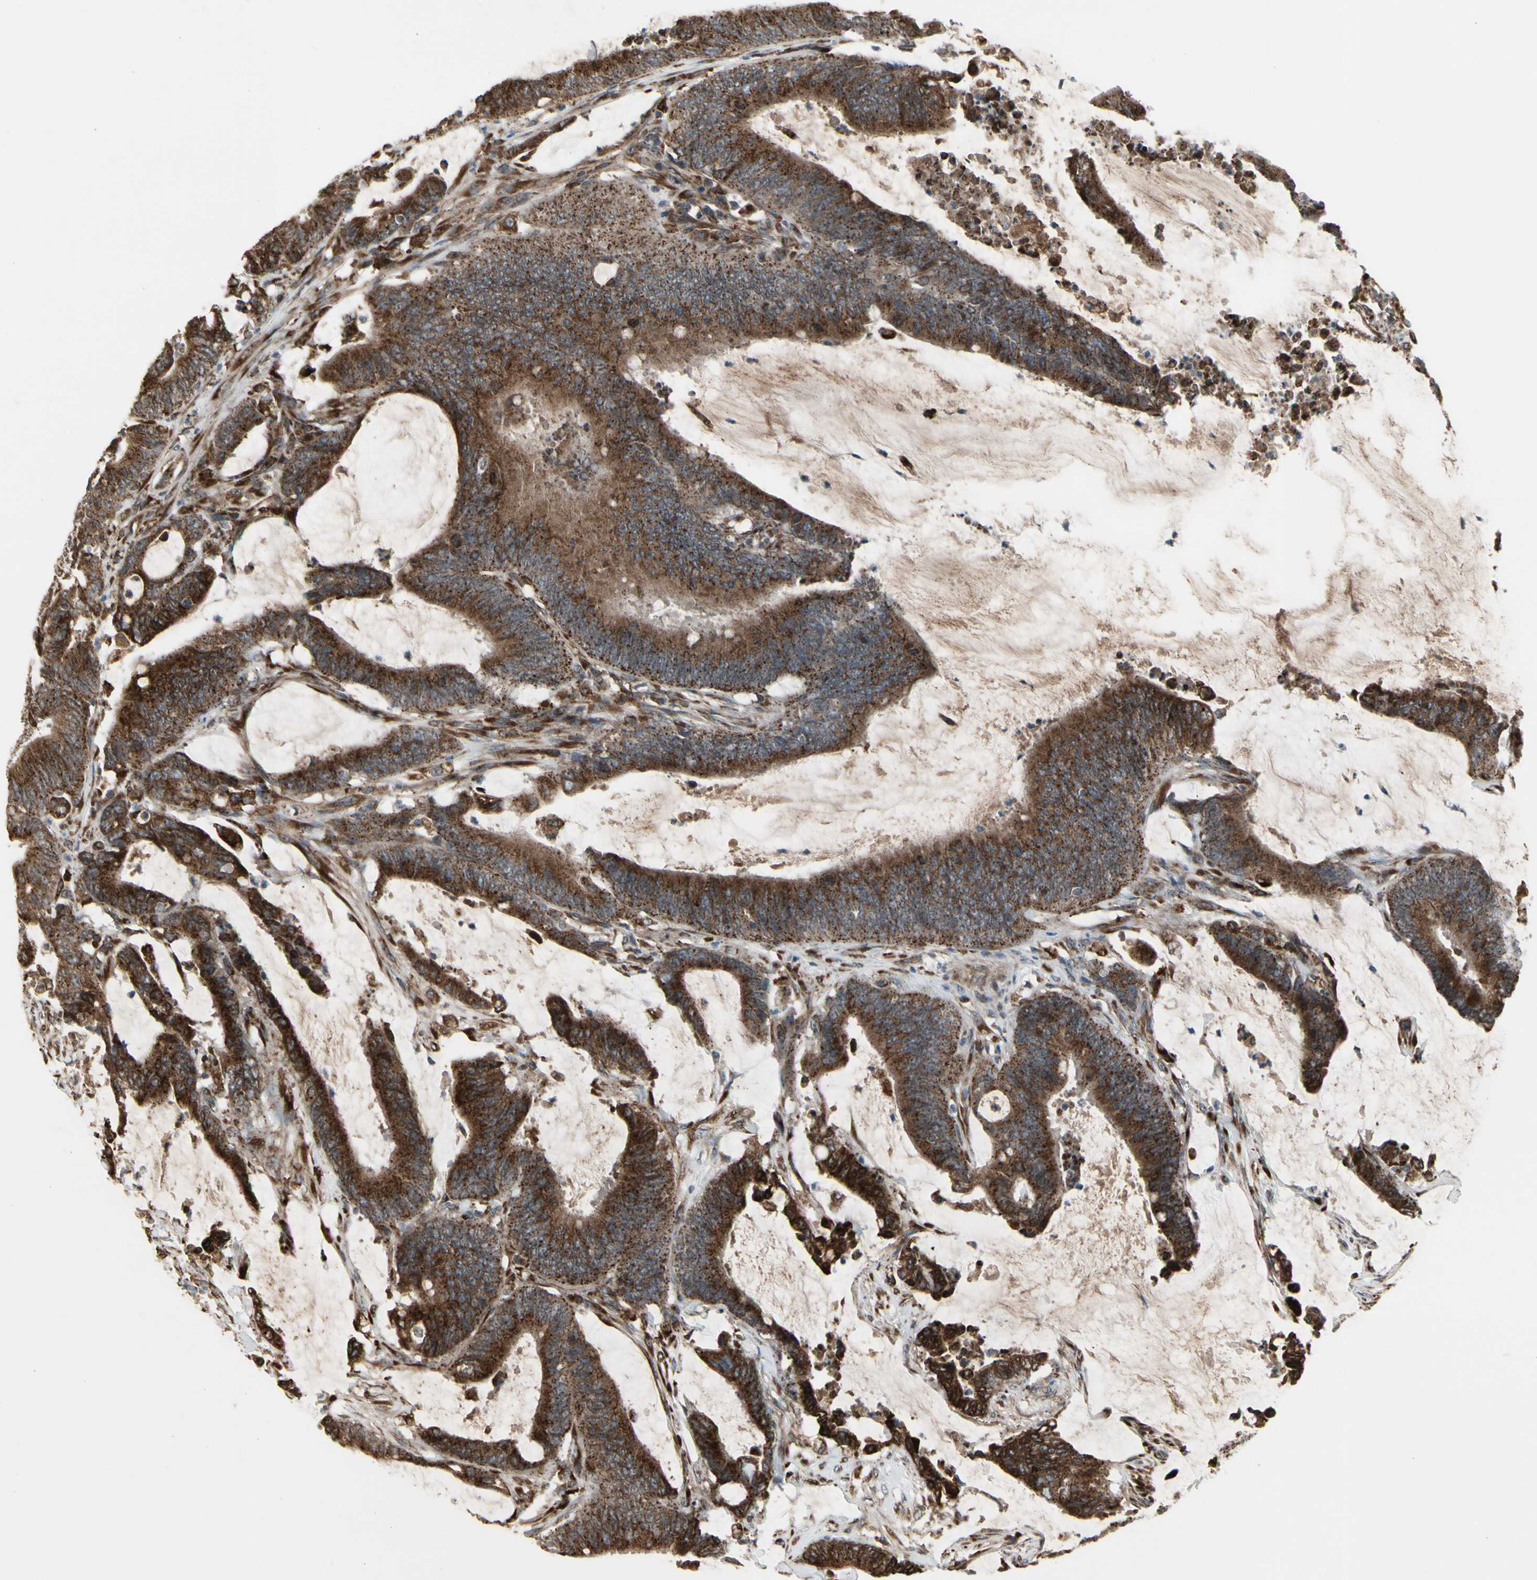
{"staining": {"intensity": "strong", "quantity": ">75%", "location": "cytoplasmic/membranous"}, "tissue": "colorectal cancer", "cell_type": "Tumor cells", "image_type": "cancer", "snomed": [{"axis": "morphology", "description": "Adenocarcinoma, NOS"}, {"axis": "topography", "description": "Rectum"}], "caption": "Immunohistochemistry staining of colorectal adenocarcinoma, which displays high levels of strong cytoplasmic/membranous expression in approximately >75% of tumor cells indicating strong cytoplasmic/membranous protein positivity. The staining was performed using DAB (brown) for protein detection and nuclei were counterstained in hematoxylin (blue).", "gene": "SLC39A9", "patient": {"sex": "female", "age": 66}}